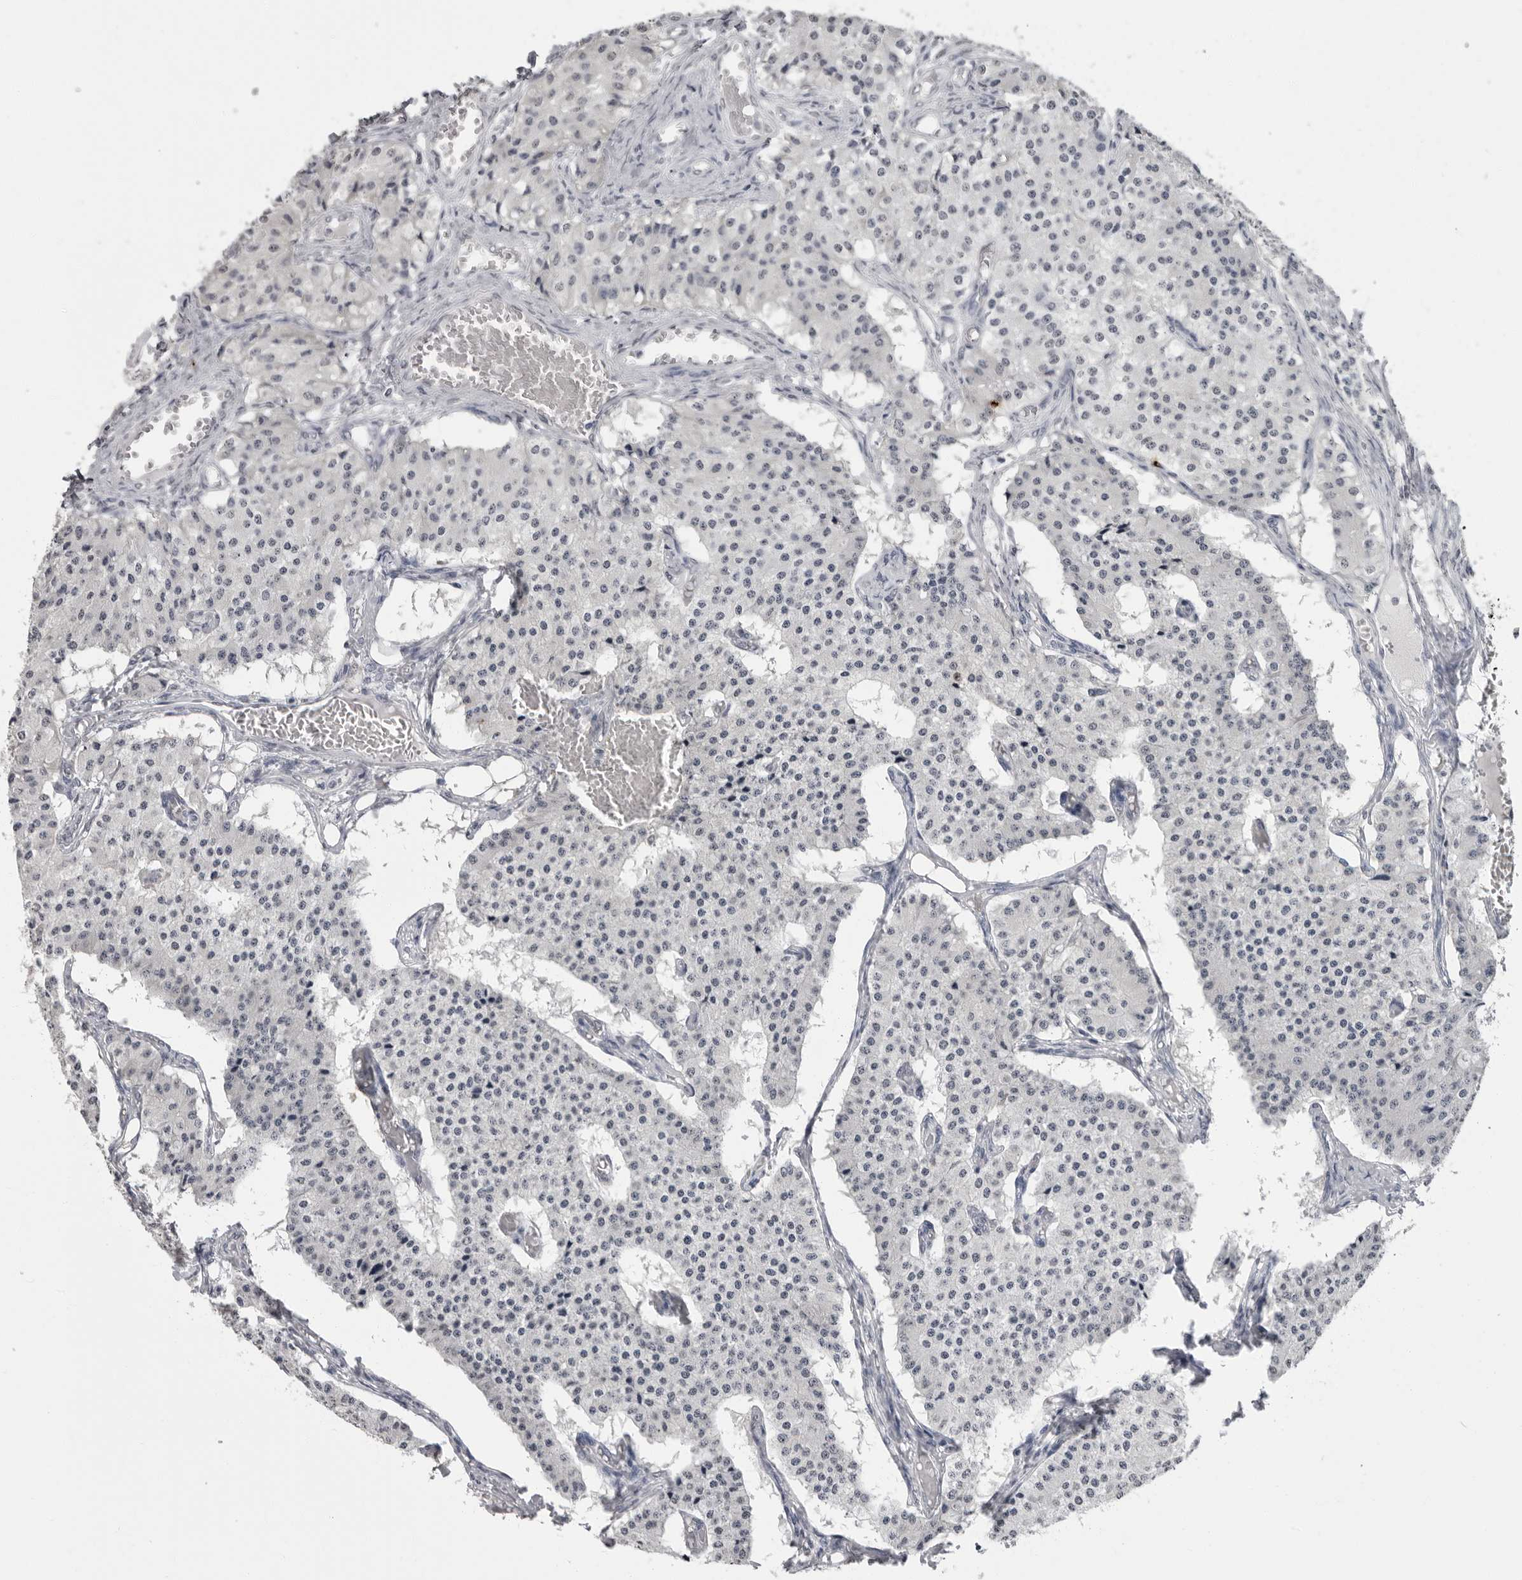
{"staining": {"intensity": "negative", "quantity": "none", "location": "none"}, "tissue": "carcinoid", "cell_type": "Tumor cells", "image_type": "cancer", "snomed": [{"axis": "morphology", "description": "Carcinoid, malignant, NOS"}, {"axis": "topography", "description": "Colon"}], "caption": "Tumor cells are negative for brown protein staining in carcinoid (malignant).", "gene": "HEPACAM", "patient": {"sex": "female", "age": 52}}